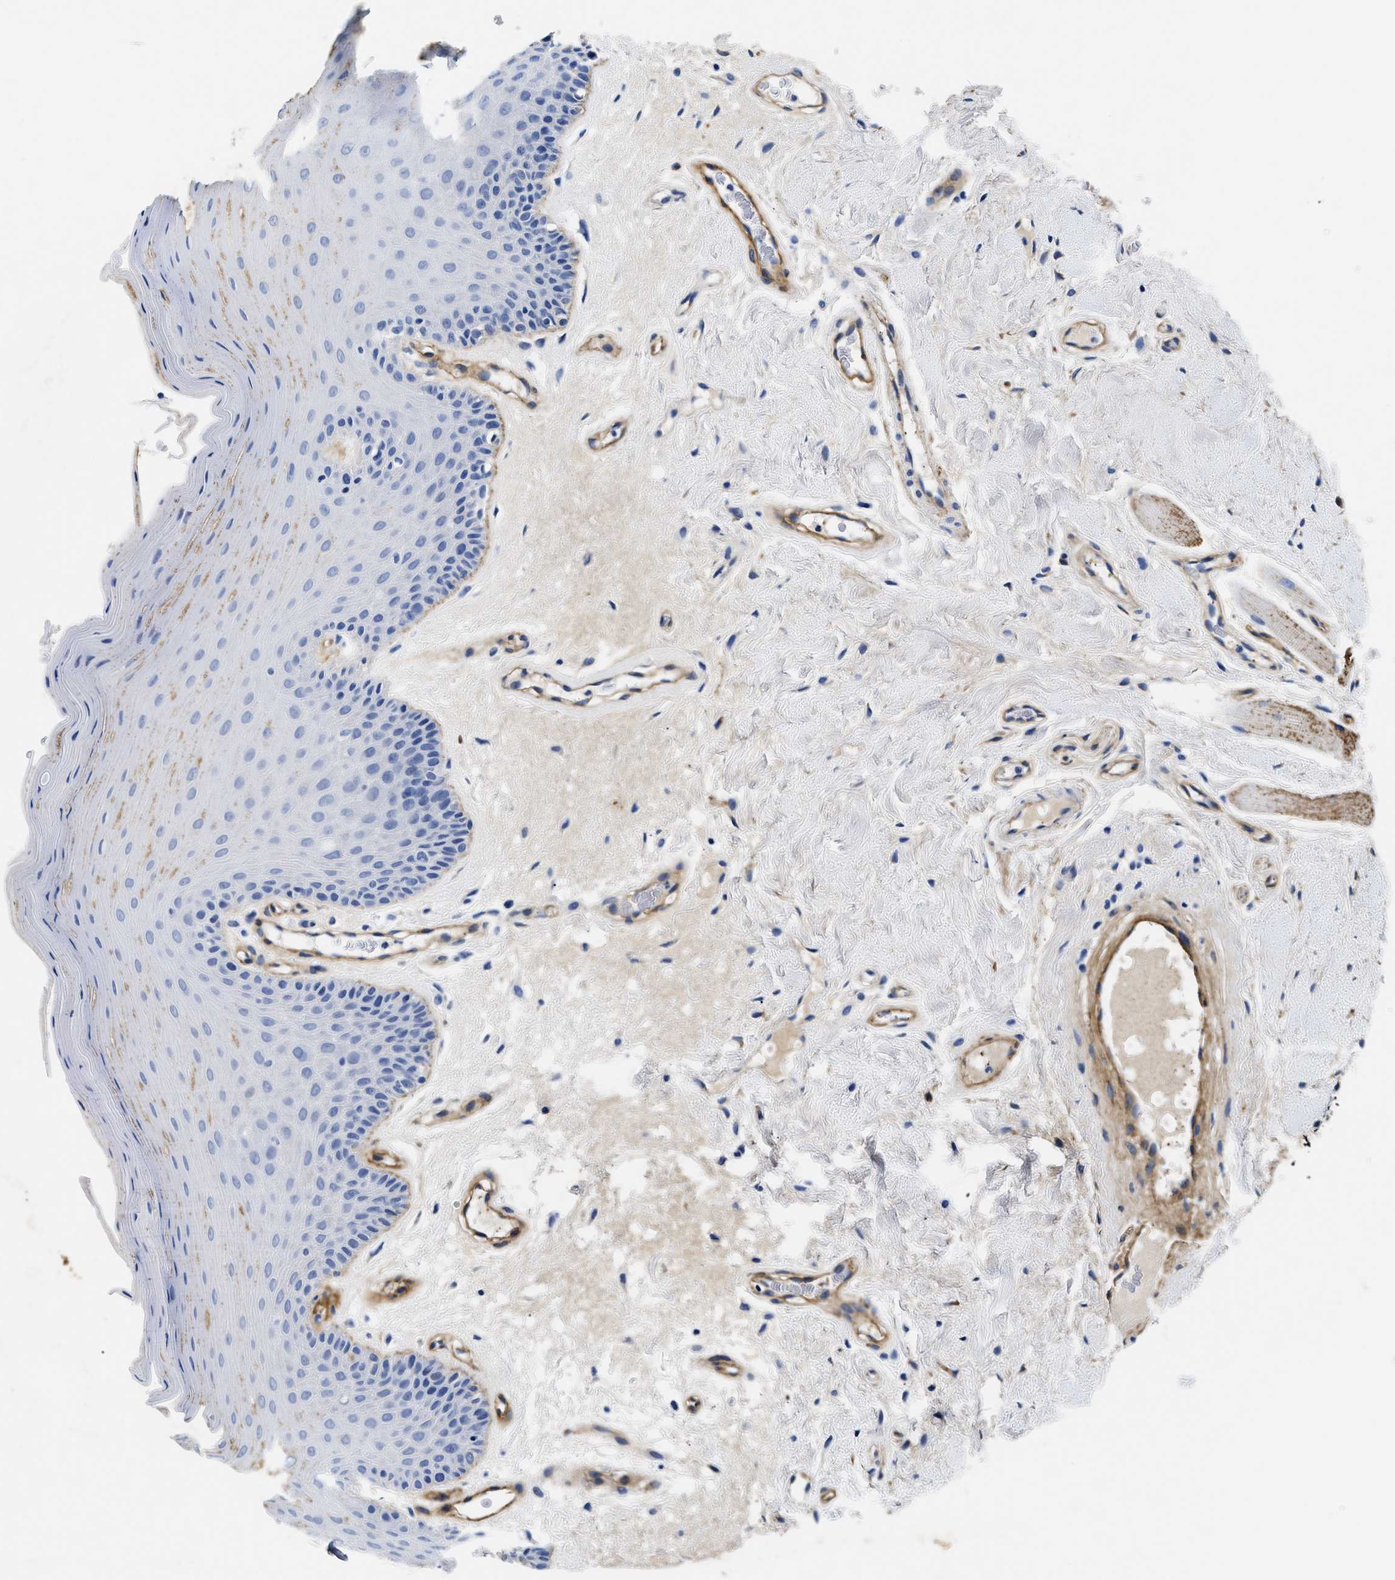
{"staining": {"intensity": "moderate", "quantity": "<25%", "location": "cytoplasmic/membranous"}, "tissue": "oral mucosa", "cell_type": "Squamous epithelial cells", "image_type": "normal", "snomed": [{"axis": "morphology", "description": "Normal tissue, NOS"}, {"axis": "morphology", "description": "Squamous cell carcinoma, NOS"}, {"axis": "topography", "description": "Skeletal muscle"}, {"axis": "topography", "description": "Adipose tissue"}, {"axis": "topography", "description": "Vascular tissue"}, {"axis": "topography", "description": "Oral tissue"}, {"axis": "topography", "description": "Peripheral nerve tissue"}, {"axis": "topography", "description": "Head-Neck"}], "caption": "This micrograph demonstrates immunohistochemistry staining of normal oral mucosa, with low moderate cytoplasmic/membranous positivity in about <25% of squamous epithelial cells.", "gene": "LAMA3", "patient": {"sex": "male", "age": 71}}